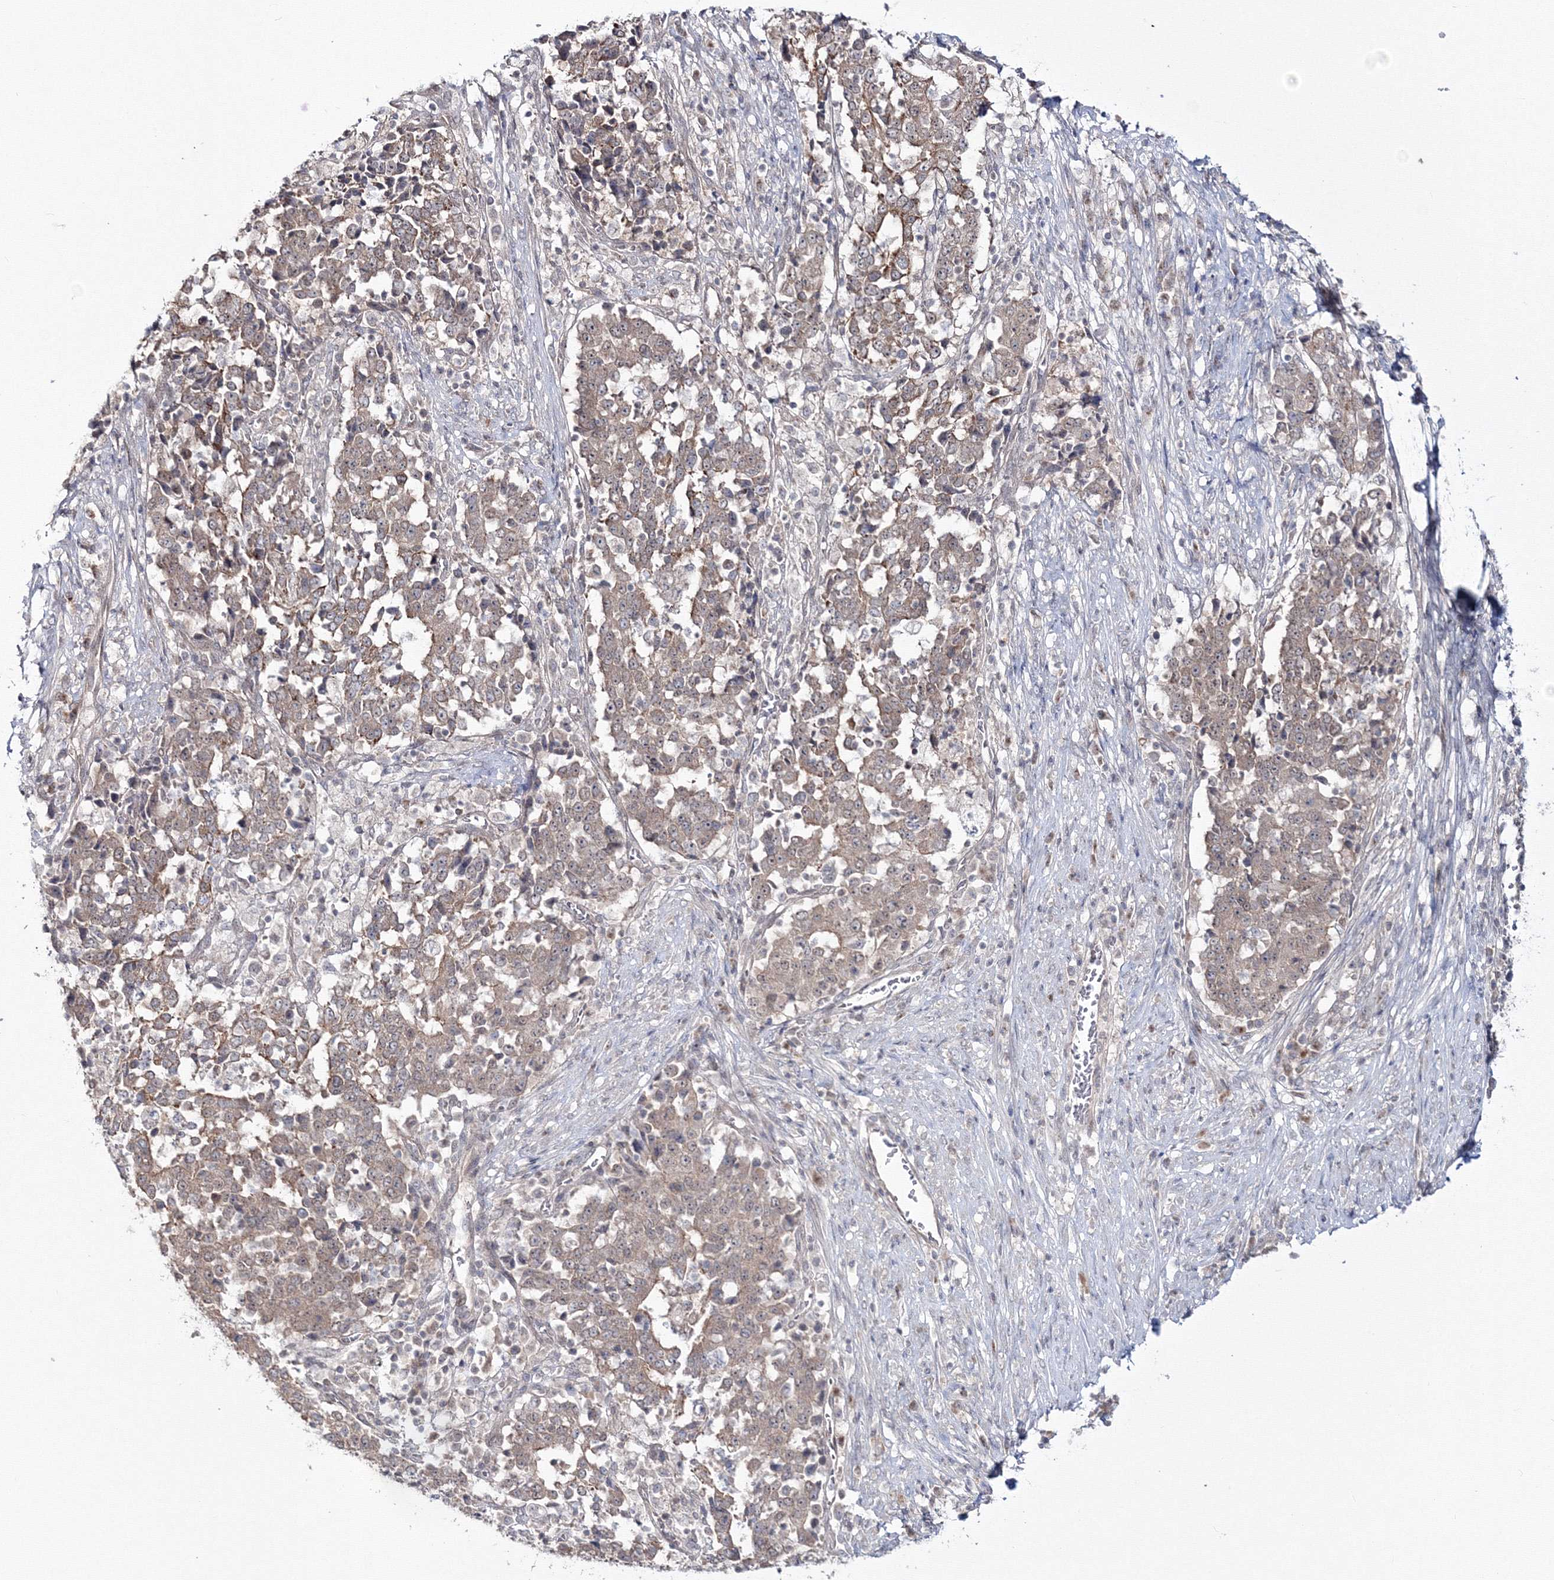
{"staining": {"intensity": "weak", "quantity": ">75%", "location": "cytoplasmic/membranous"}, "tissue": "stomach cancer", "cell_type": "Tumor cells", "image_type": "cancer", "snomed": [{"axis": "morphology", "description": "Adenocarcinoma, NOS"}, {"axis": "topography", "description": "Stomach"}], "caption": "This histopathology image reveals IHC staining of human stomach cancer (adenocarcinoma), with low weak cytoplasmic/membranous expression in about >75% of tumor cells.", "gene": "ZFAND6", "patient": {"sex": "male", "age": 59}}